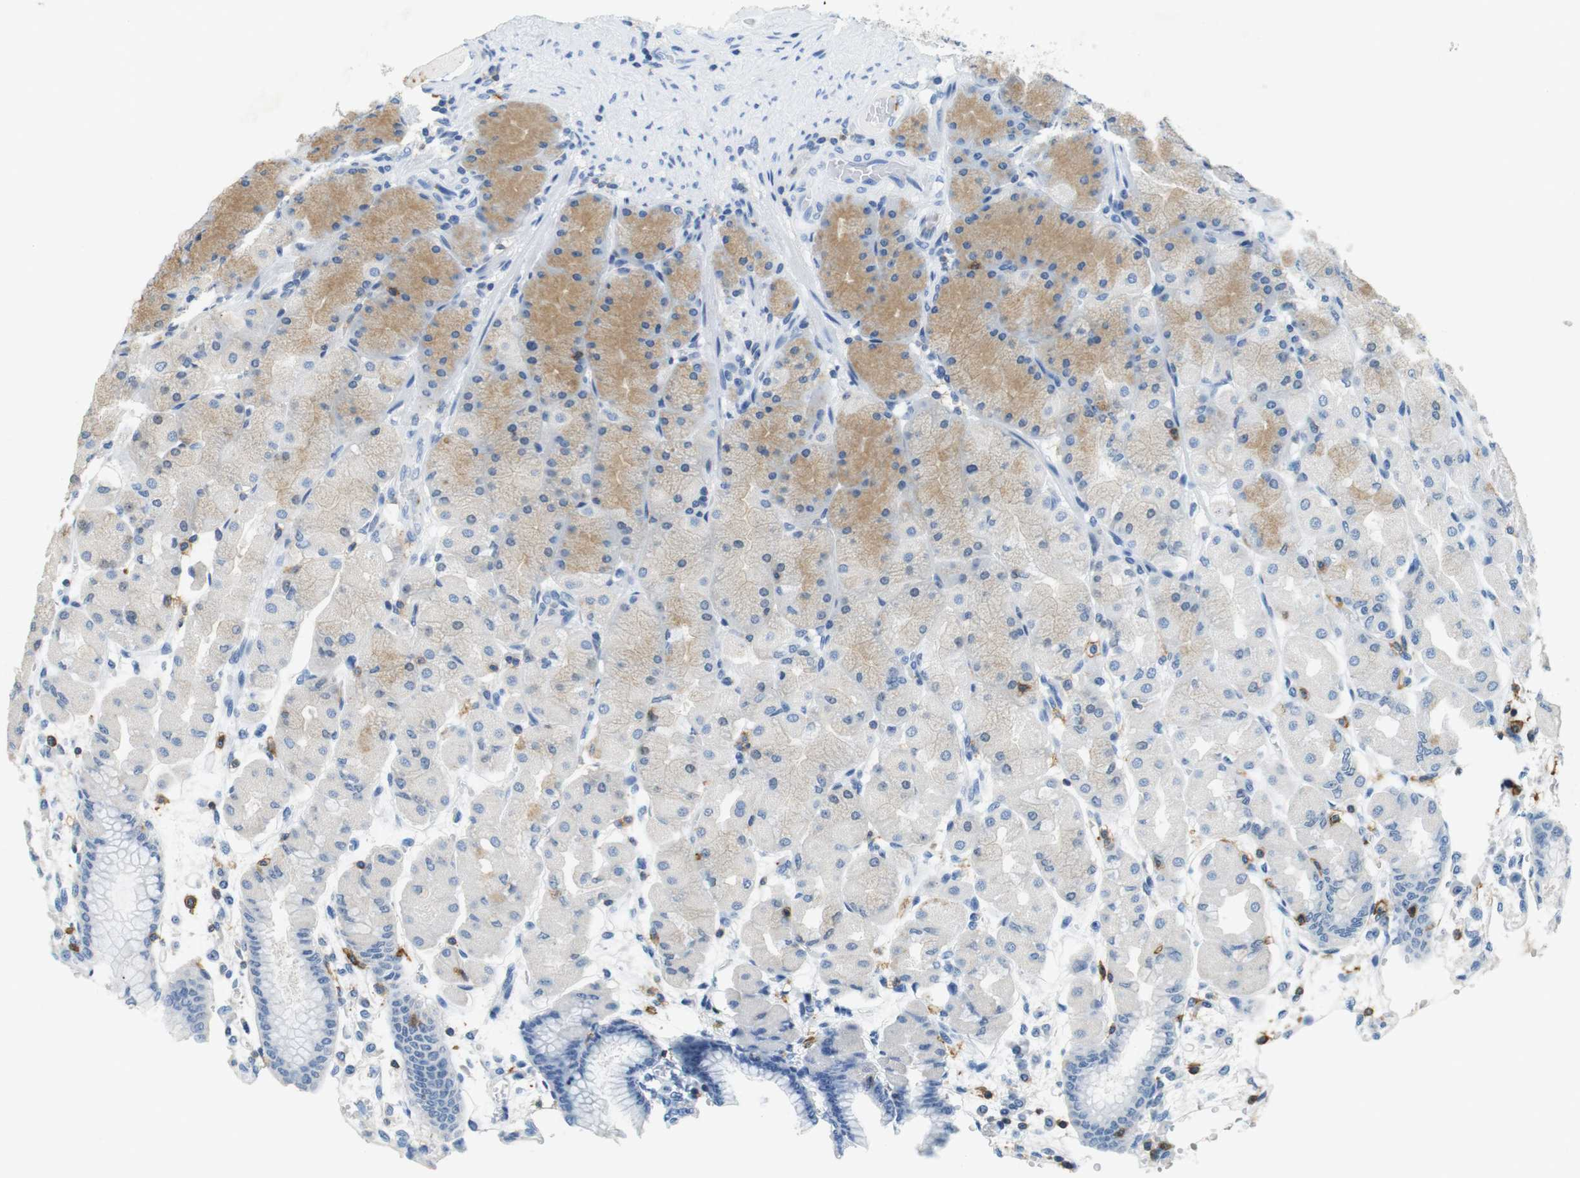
{"staining": {"intensity": "weak", "quantity": "25%-75%", "location": "cytoplasmic/membranous"}, "tissue": "stomach", "cell_type": "Glandular cells", "image_type": "normal", "snomed": [{"axis": "morphology", "description": "Normal tissue, NOS"}, {"axis": "topography", "description": "Stomach, upper"}], "caption": "Stomach stained with DAB (3,3'-diaminobenzidine) immunohistochemistry shows low levels of weak cytoplasmic/membranous staining in about 25%-75% of glandular cells.", "gene": "LAT", "patient": {"sex": "female", "age": 56}}